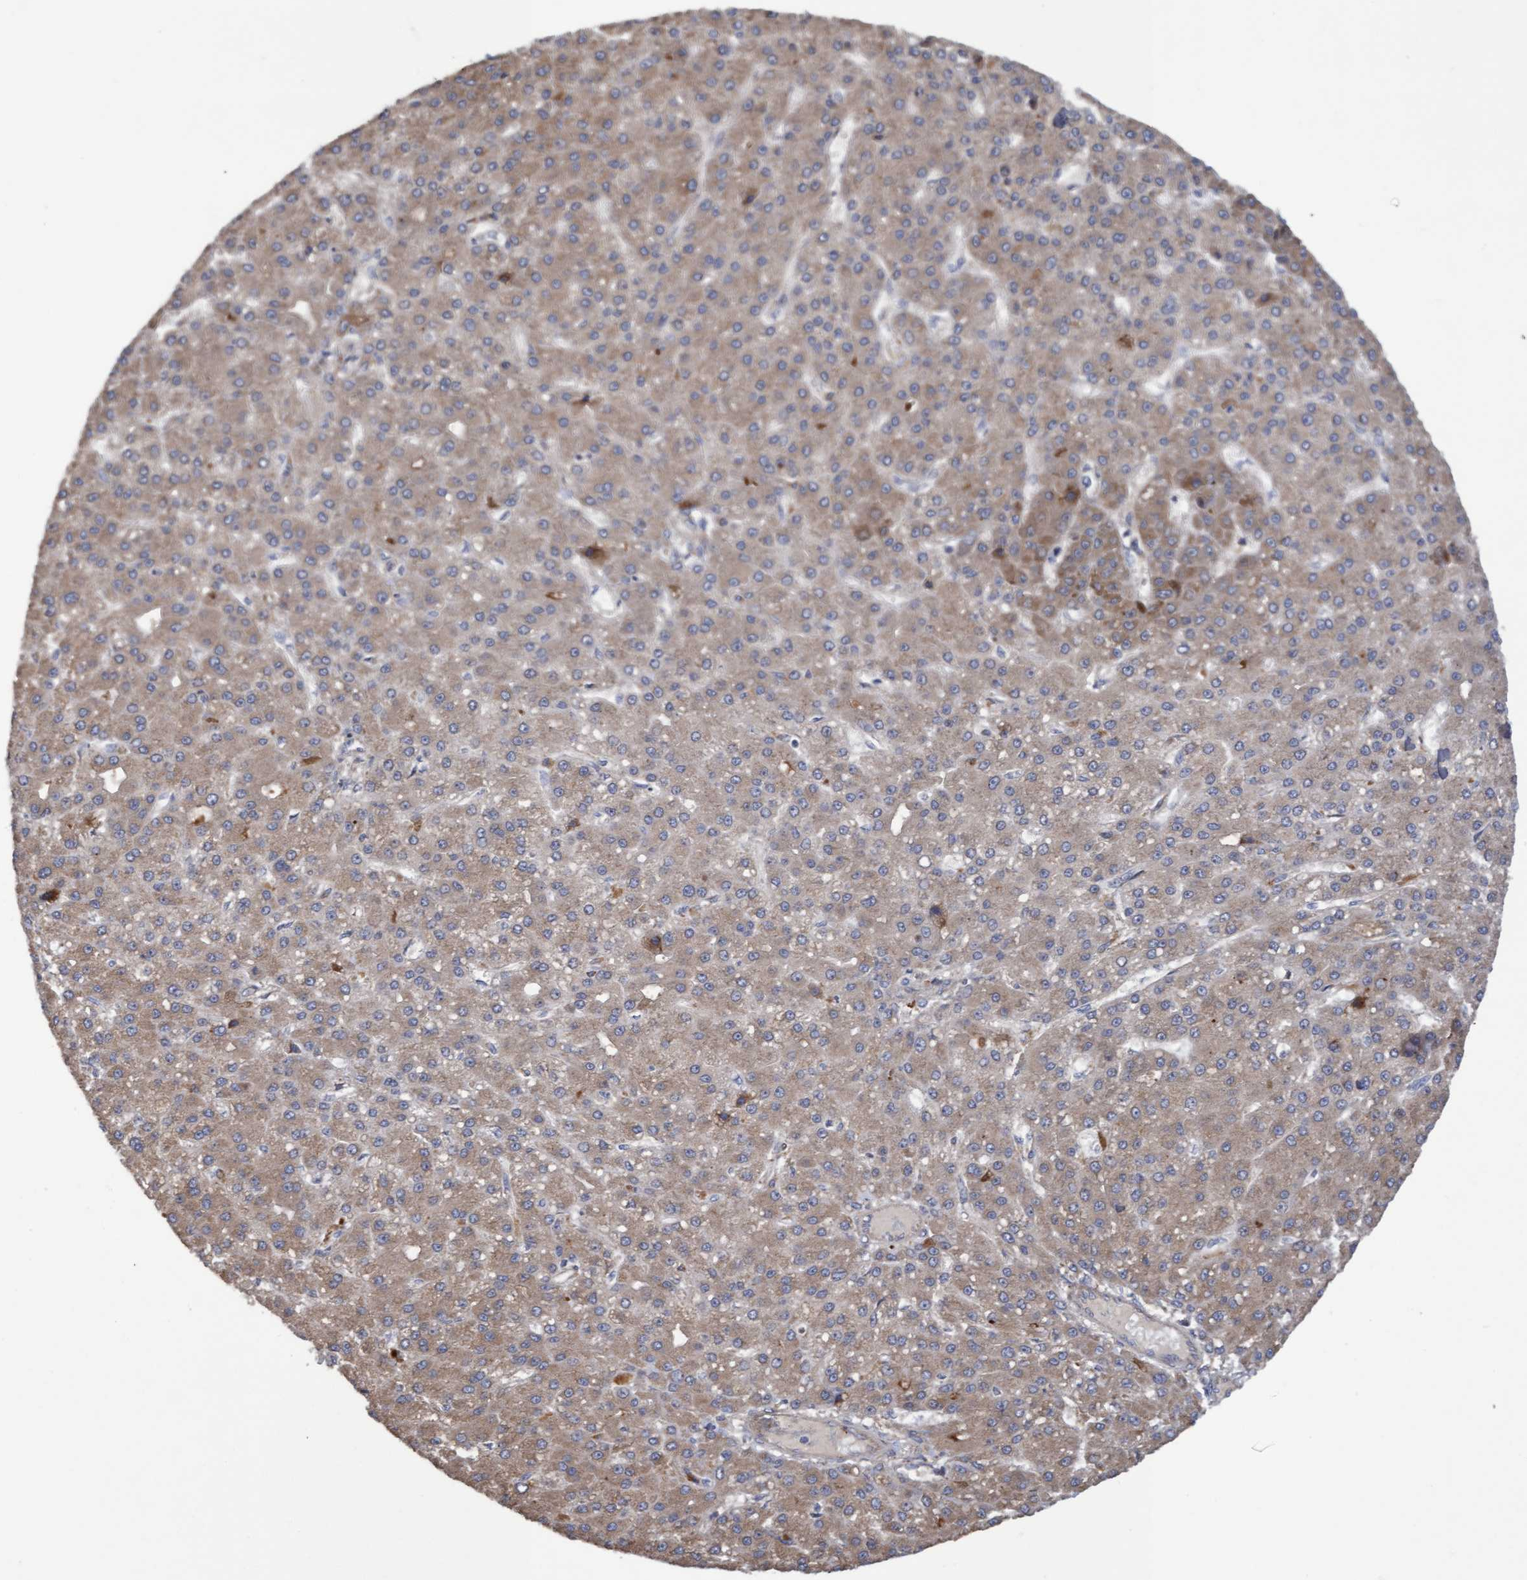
{"staining": {"intensity": "moderate", "quantity": ">75%", "location": "cytoplasmic/membranous"}, "tissue": "liver cancer", "cell_type": "Tumor cells", "image_type": "cancer", "snomed": [{"axis": "morphology", "description": "Carcinoma, Hepatocellular, NOS"}, {"axis": "topography", "description": "Liver"}], "caption": "The immunohistochemical stain highlights moderate cytoplasmic/membranous staining in tumor cells of hepatocellular carcinoma (liver) tissue.", "gene": "ELP5", "patient": {"sex": "male", "age": 67}}